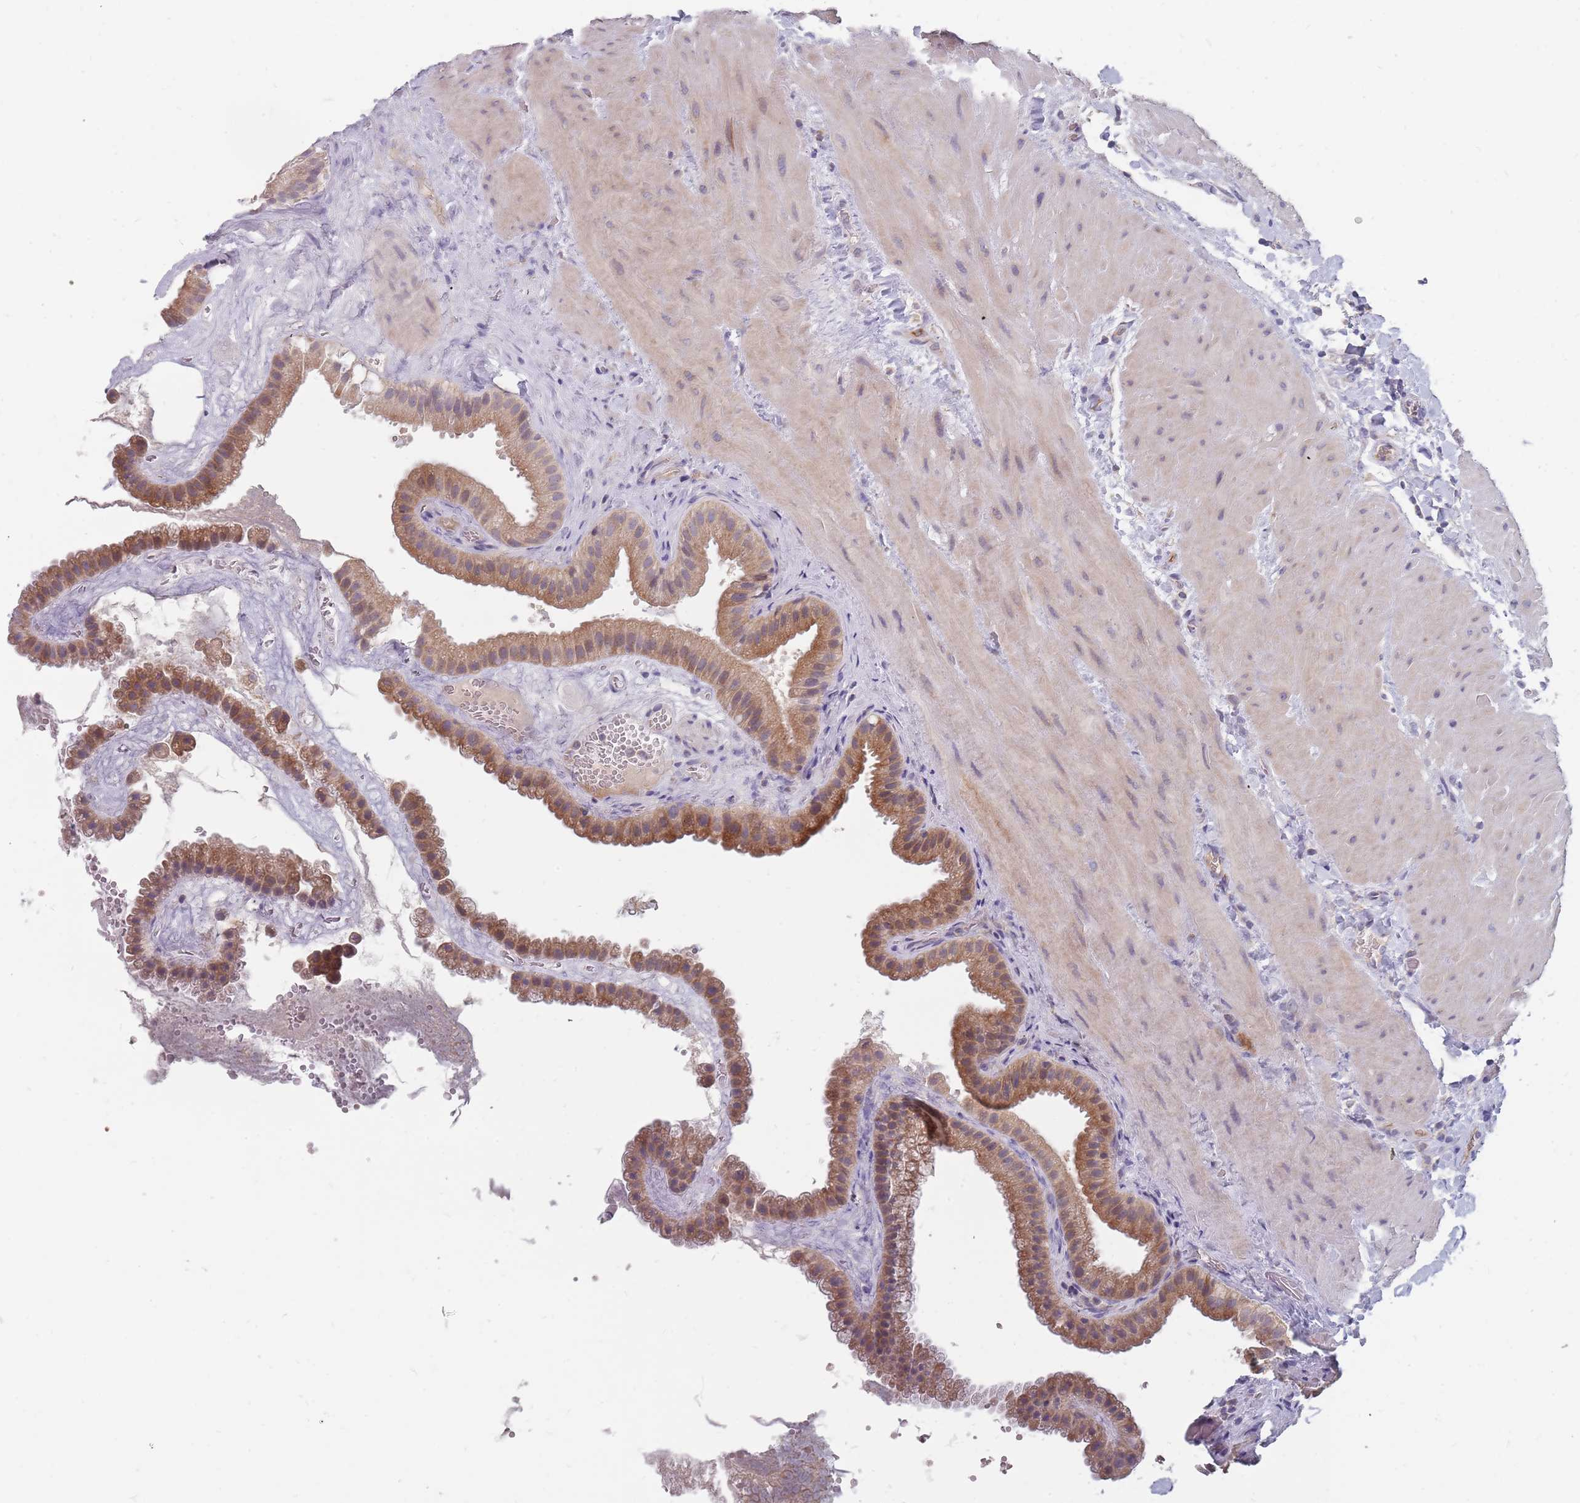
{"staining": {"intensity": "moderate", "quantity": "25%-75%", "location": "cytoplasmic/membranous"}, "tissue": "gallbladder", "cell_type": "Glandular cells", "image_type": "normal", "snomed": [{"axis": "morphology", "description": "Normal tissue, NOS"}, {"axis": "topography", "description": "Gallbladder"}], "caption": "Gallbladder stained for a protein (brown) shows moderate cytoplasmic/membranous positive positivity in approximately 25%-75% of glandular cells.", "gene": "CMTR2", "patient": {"sex": "male", "age": 55}}